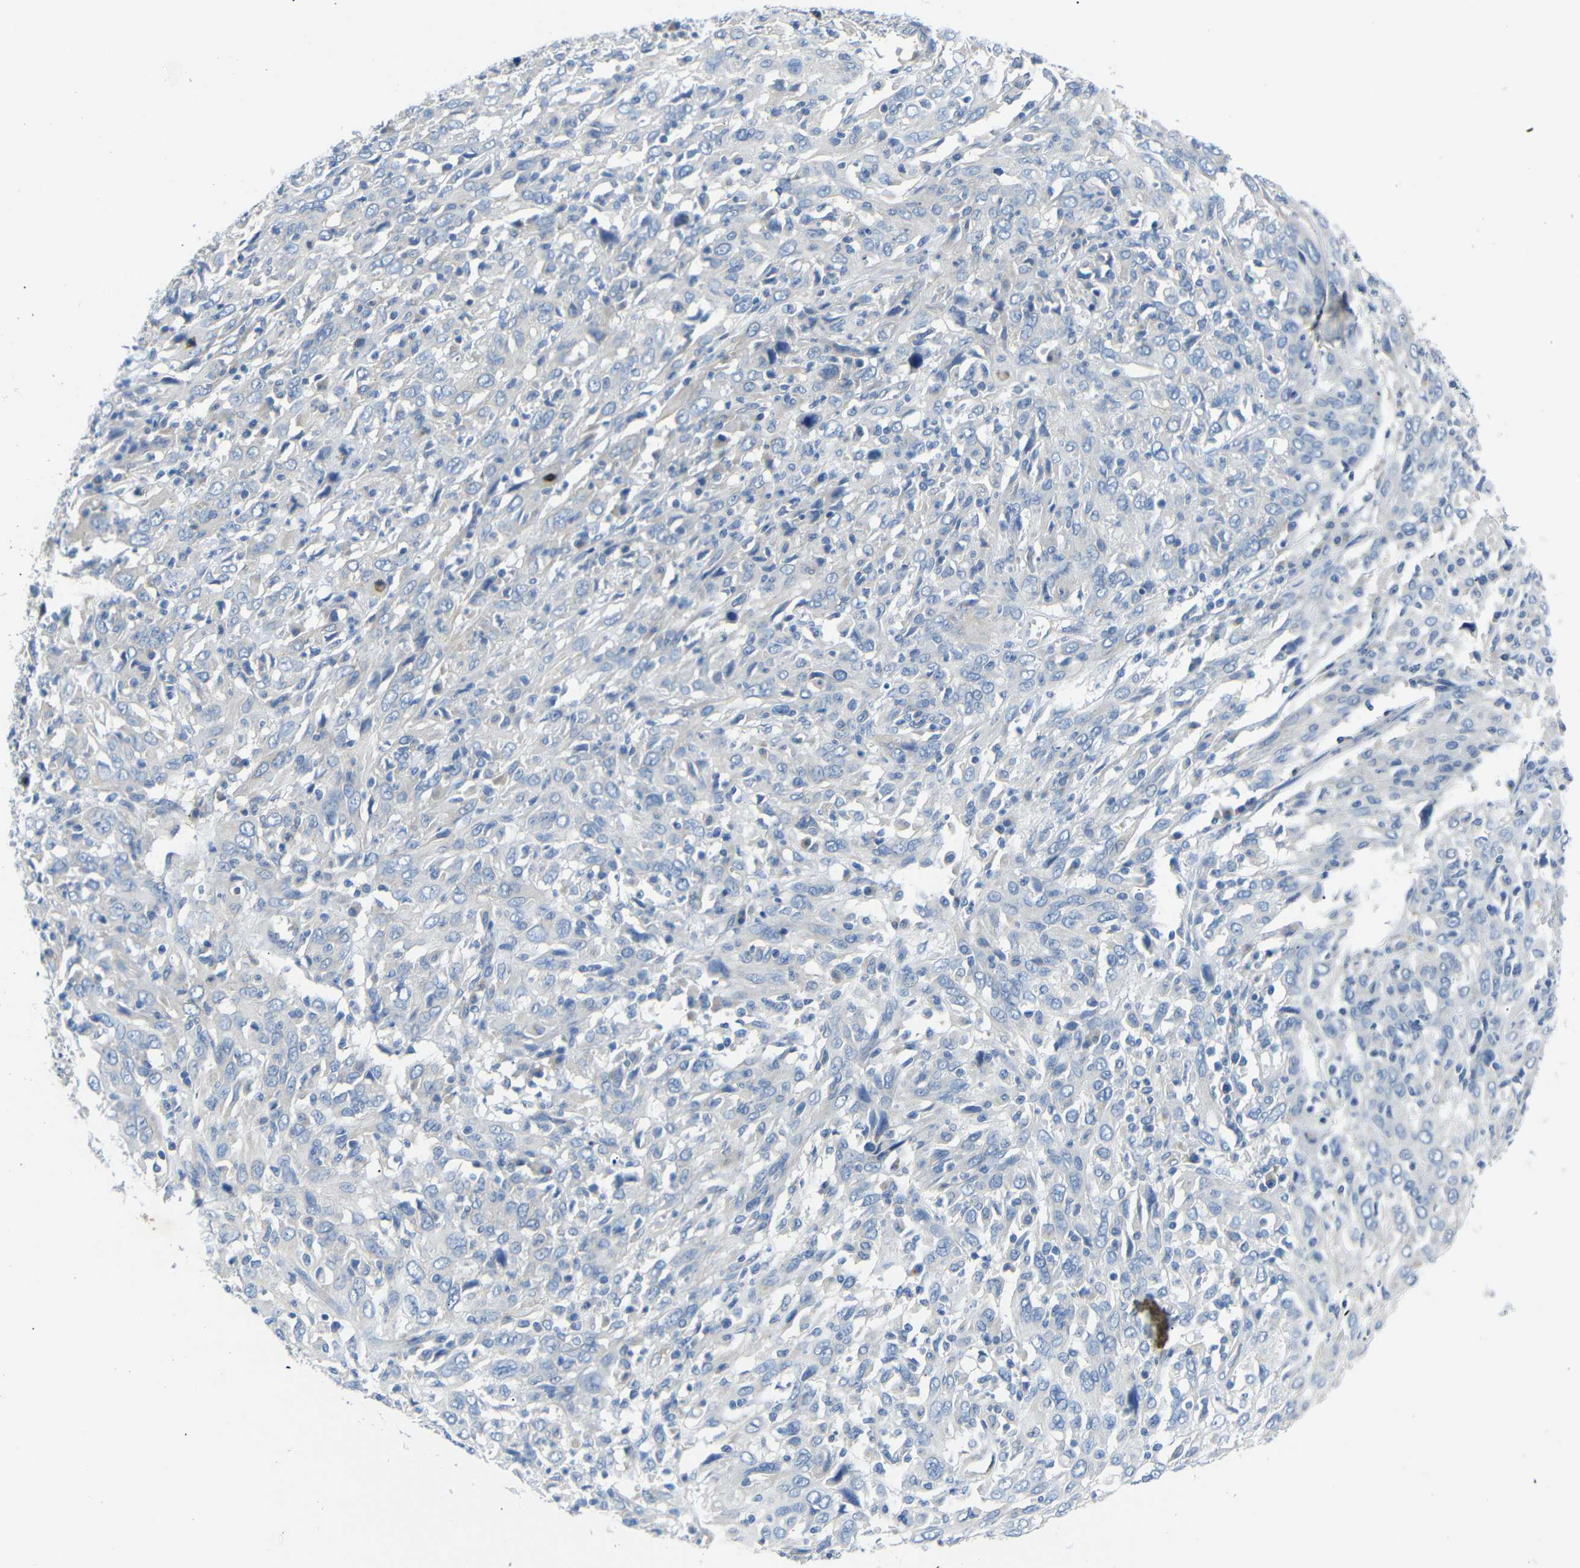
{"staining": {"intensity": "negative", "quantity": "none", "location": "none"}, "tissue": "cervical cancer", "cell_type": "Tumor cells", "image_type": "cancer", "snomed": [{"axis": "morphology", "description": "Squamous cell carcinoma, NOS"}, {"axis": "topography", "description": "Cervix"}], "caption": "Immunohistochemistry of cervical cancer (squamous cell carcinoma) exhibits no staining in tumor cells.", "gene": "DCP1A", "patient": {"sex": "female", "age": 46}}